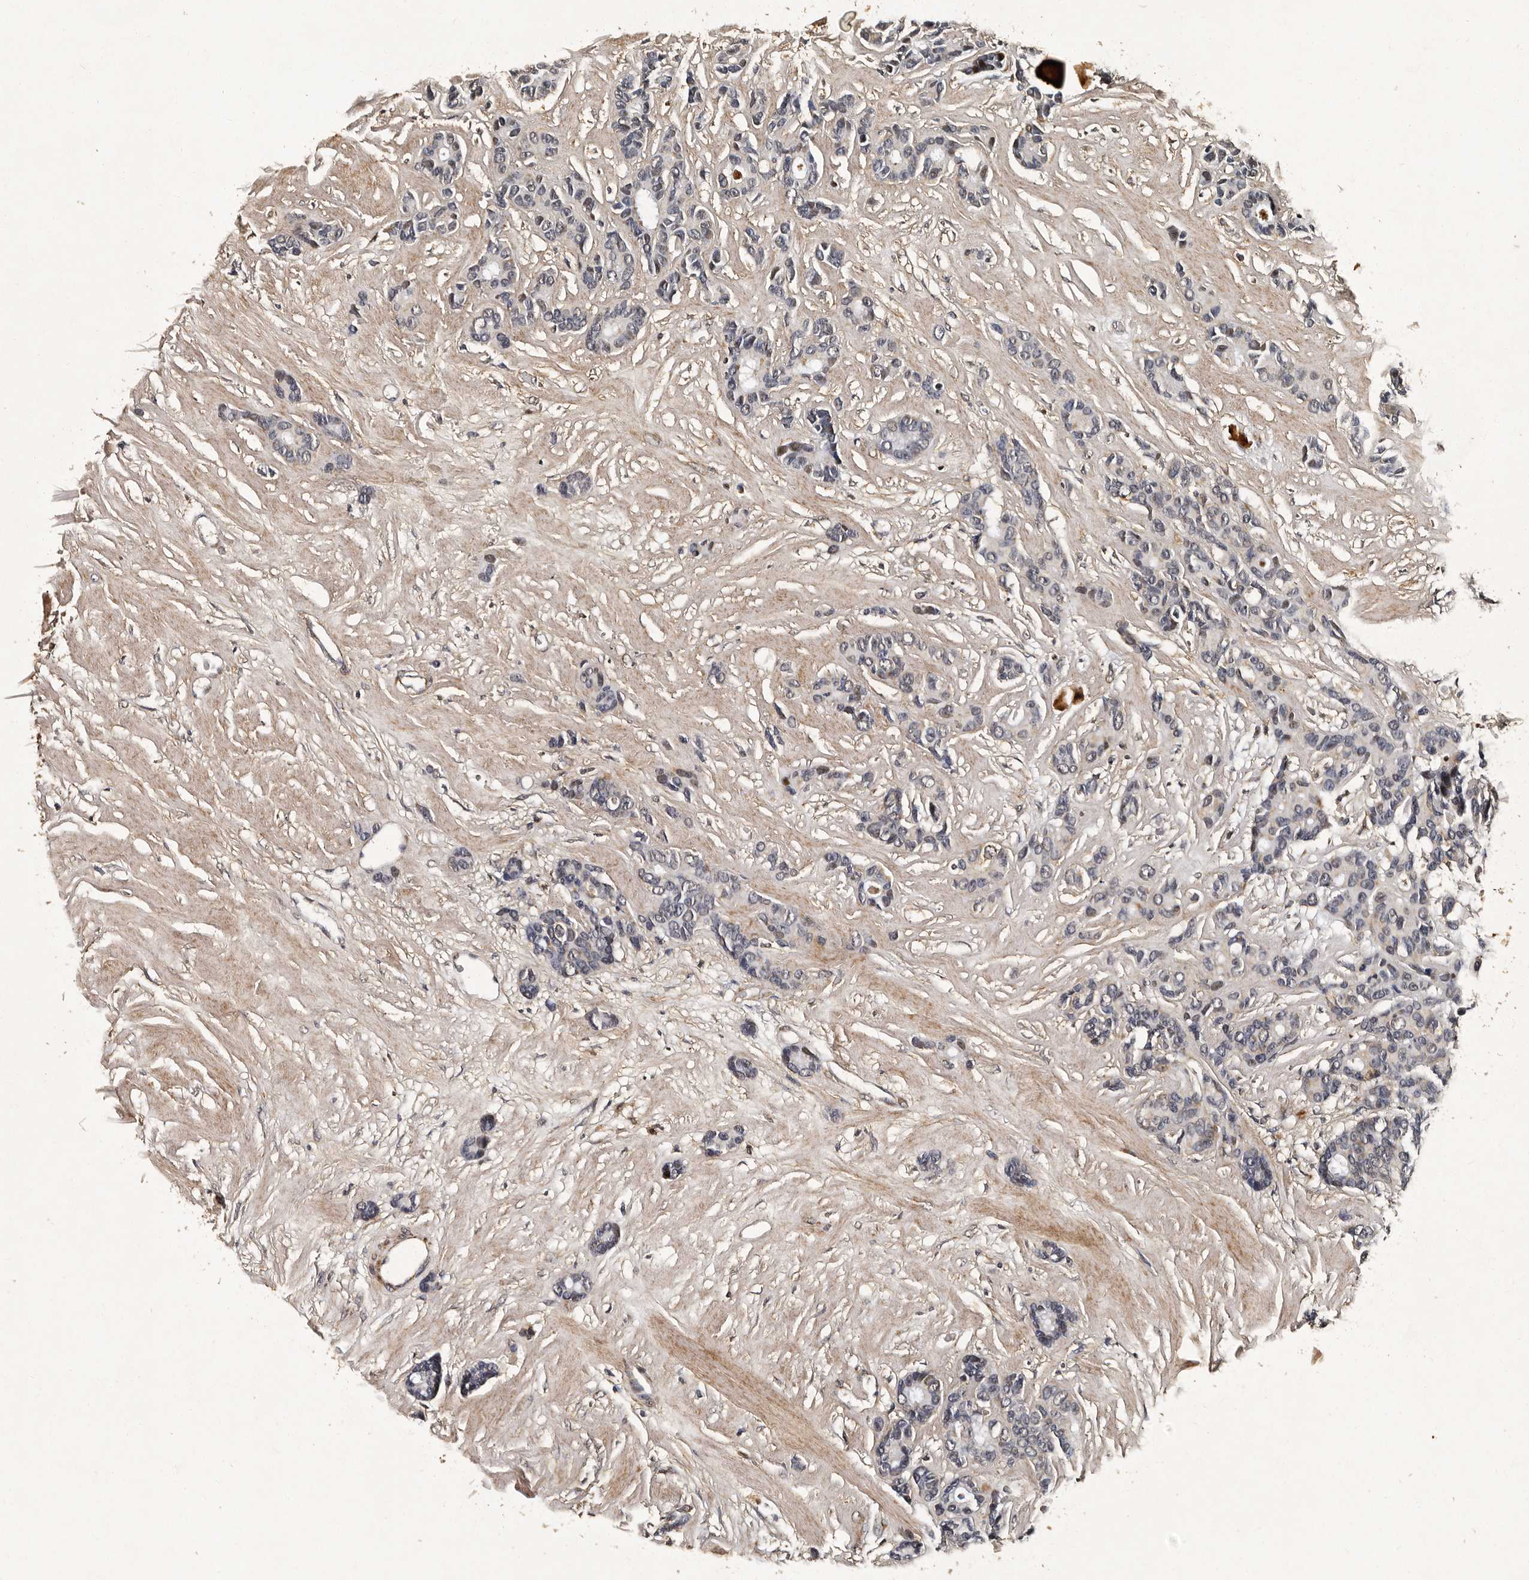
{"staining": {"intensity": "negative", "quantity": "none", "location": "none"}, "tissue": "breast cancer", "cell_type": "Tumor cells", "image_type": "cancer", "snomed": [{"axis": "morphology", "description": "Duct carcinoma"}, {"axis": "topography", "description": "Breast"}], "caption": "Tumor cells show no significant staining in breast intraductal carcinoma.", "gene": "CPNE3", "patient": {"sex": "female", "age": 87}}